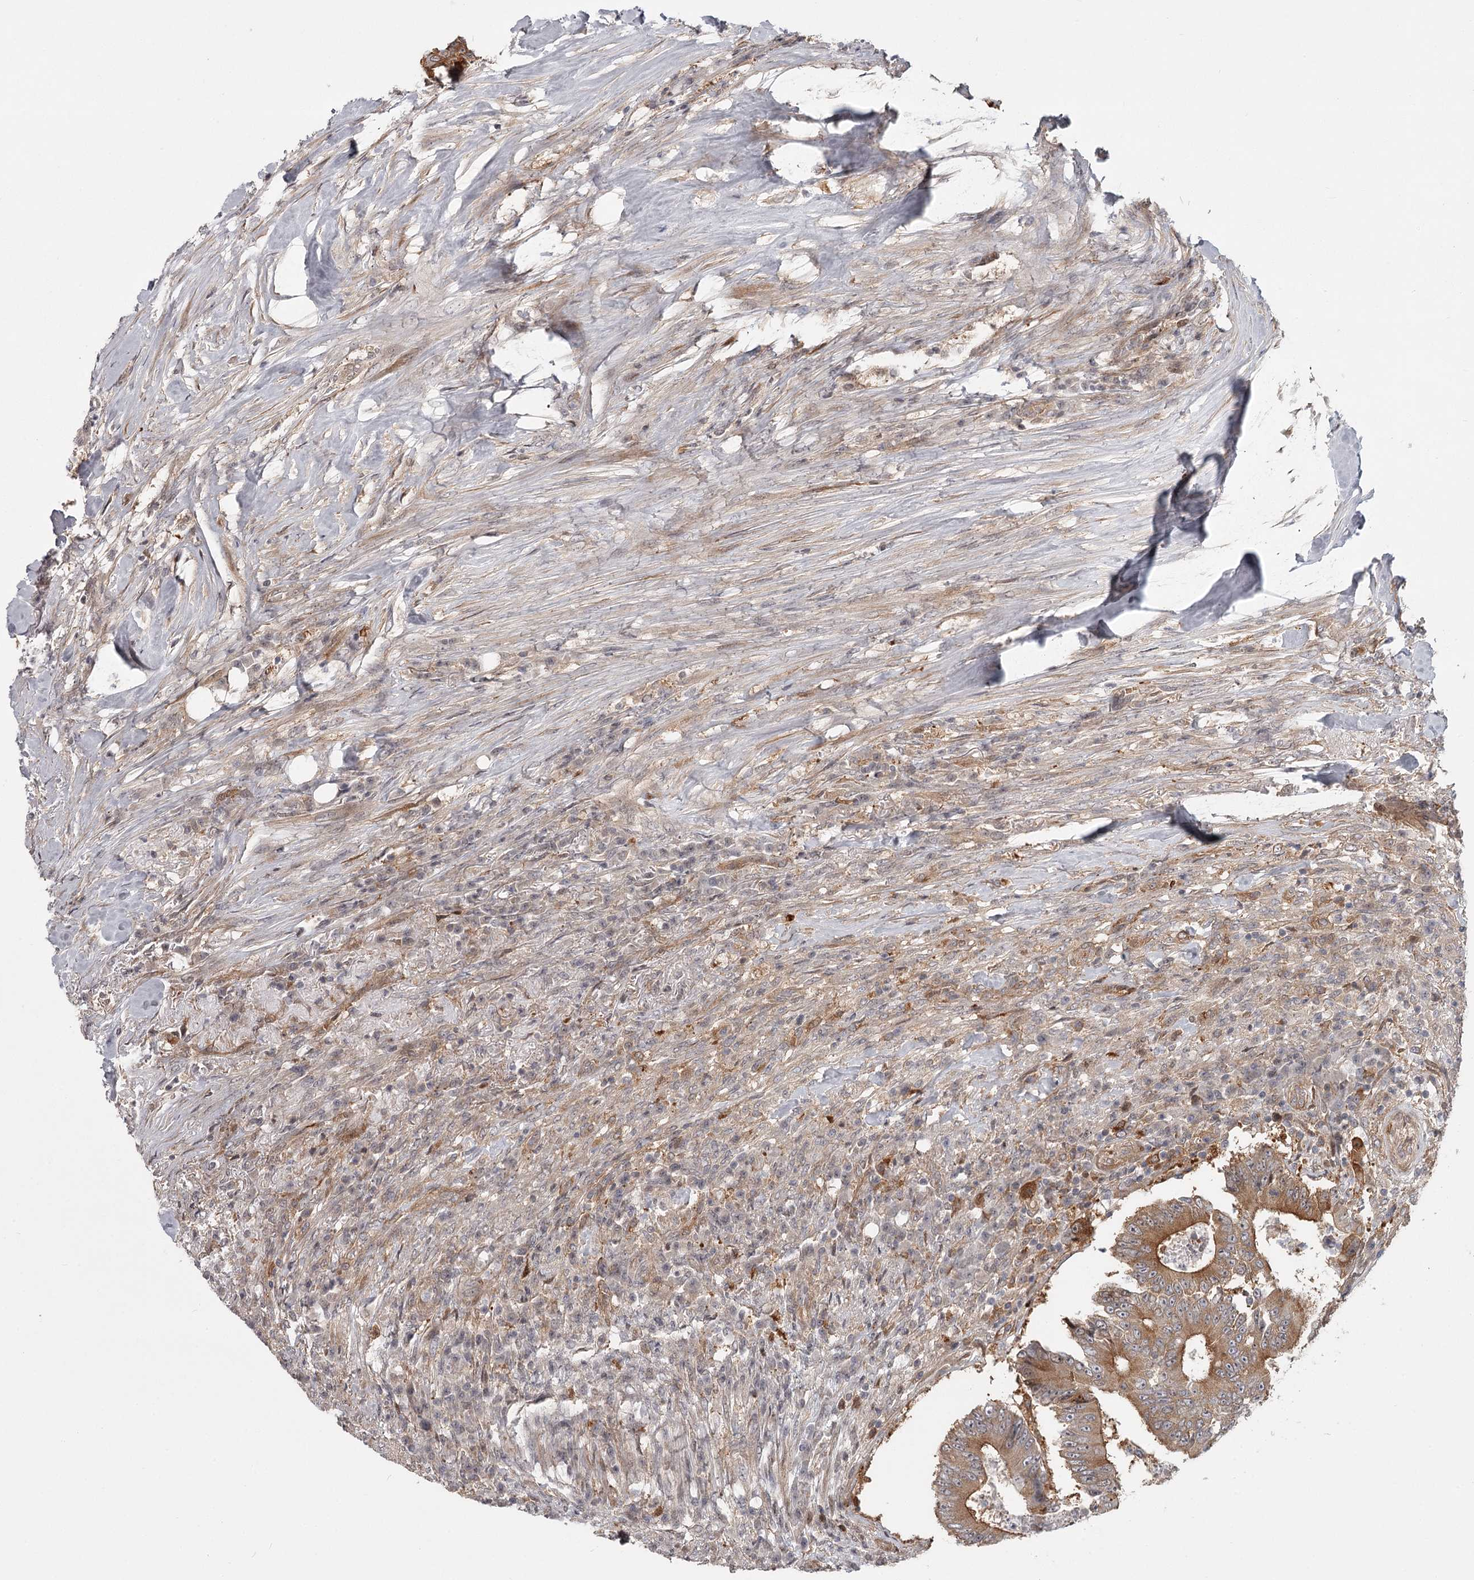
{"staining": {"intensity": "moderate", "quantity": ">75%", "location": "cytoplasmic/membranous"}, "tissue": "colorectal cancer", "cell_type": "Tumor cells", "image_type": "cancer", "snomed": [{"axis": "morphology", "description": "Adenocarcinoma, NOS"}, {"axis": "topography", "description": "Colon"}], "caption": "This image exhibits immunohistochemistry staining of human colorectal cancer (adenocarcinoma), with medium moderate cytoplasmic/membranous positivity in about >75% of tumor cells.", "gene": "CCNG2", "patient": {"sex": "male", "age": 83}}